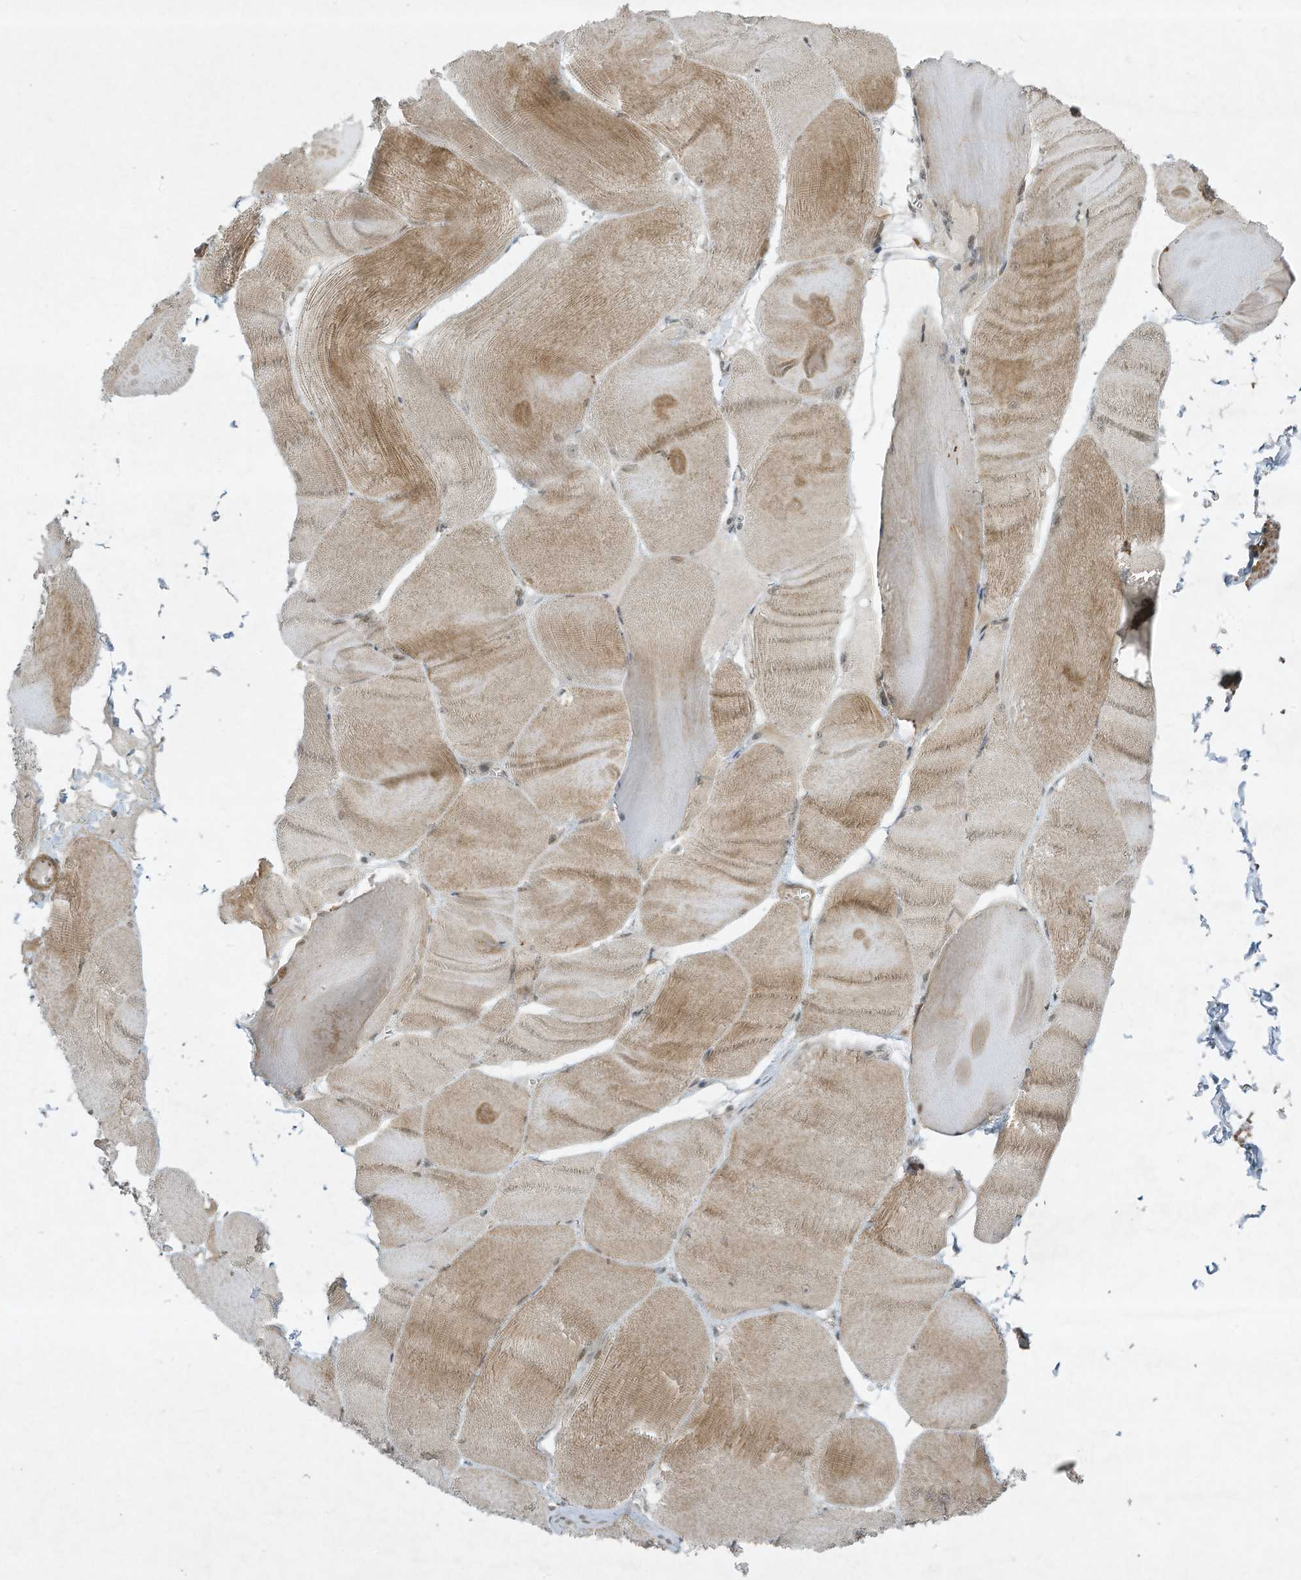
{"staining": {"intensity": "moderate", "quantity": "25%-75%", "location": "cytoplasmic/membranous"}, "tissue": "skeletal muscle", "cell_type": "Myocytes", "image_type": "normal", "snomed": [{"axis": "morphology", "description": "Normal tissue, NOS"}, {"axis": "morphology", "description": "Basal cell carcinoma"}, {"axis": "topography", "description": "Skeletal muscle"}], "caption": "An IHC photomicrograph of benign tissue is shown. Protein staining in brown shows moderate cytoplasmic/membranous positivity in skeletal muscle within myocytes.", "gene": "ZNF263", "patient": {"sex": "female", "age": 64}}